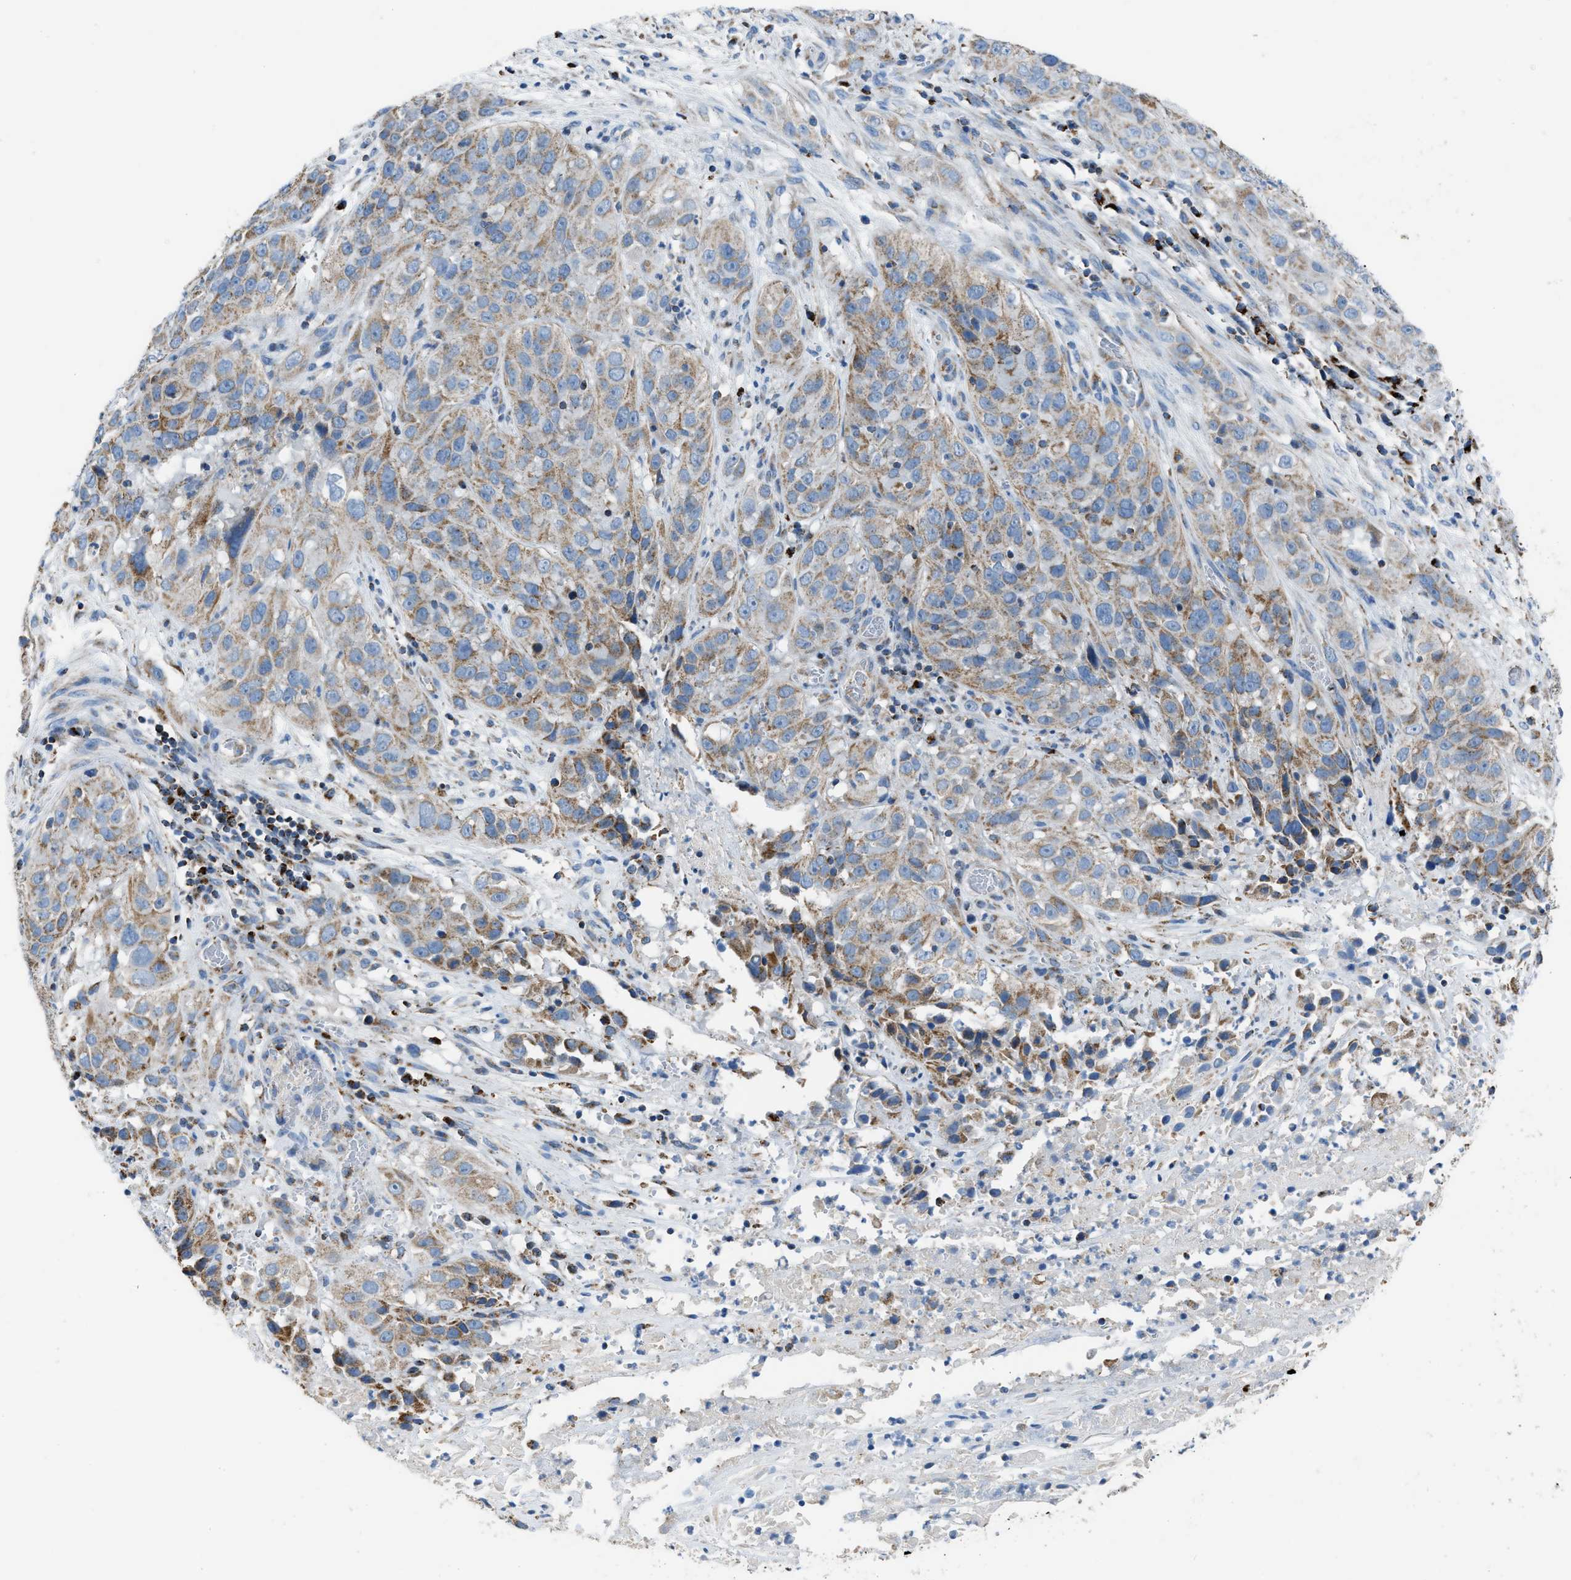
{"staining": {"intensity": "moderate", "quantity": ">75%", "location": "cytoplasmic/membranous"}, "tissue": "cervical cancer", "cell_type": "Tumor cells", "image_type": "cancer", "snomed": [{"axis": "morphology", "description": "Squamous cell carcinoma, NOS"}, {"axis": "topography", "description": "Cervix"}], "caption": "Immunohistochemical staining of cervical cancer (squamous cell carcinoma) displays moderate cytoplasmic/membranous protein staining in approximately >75% of tumor cells.", "gene": "ETFB", "patient": {"sex": "female", "age": 32}}